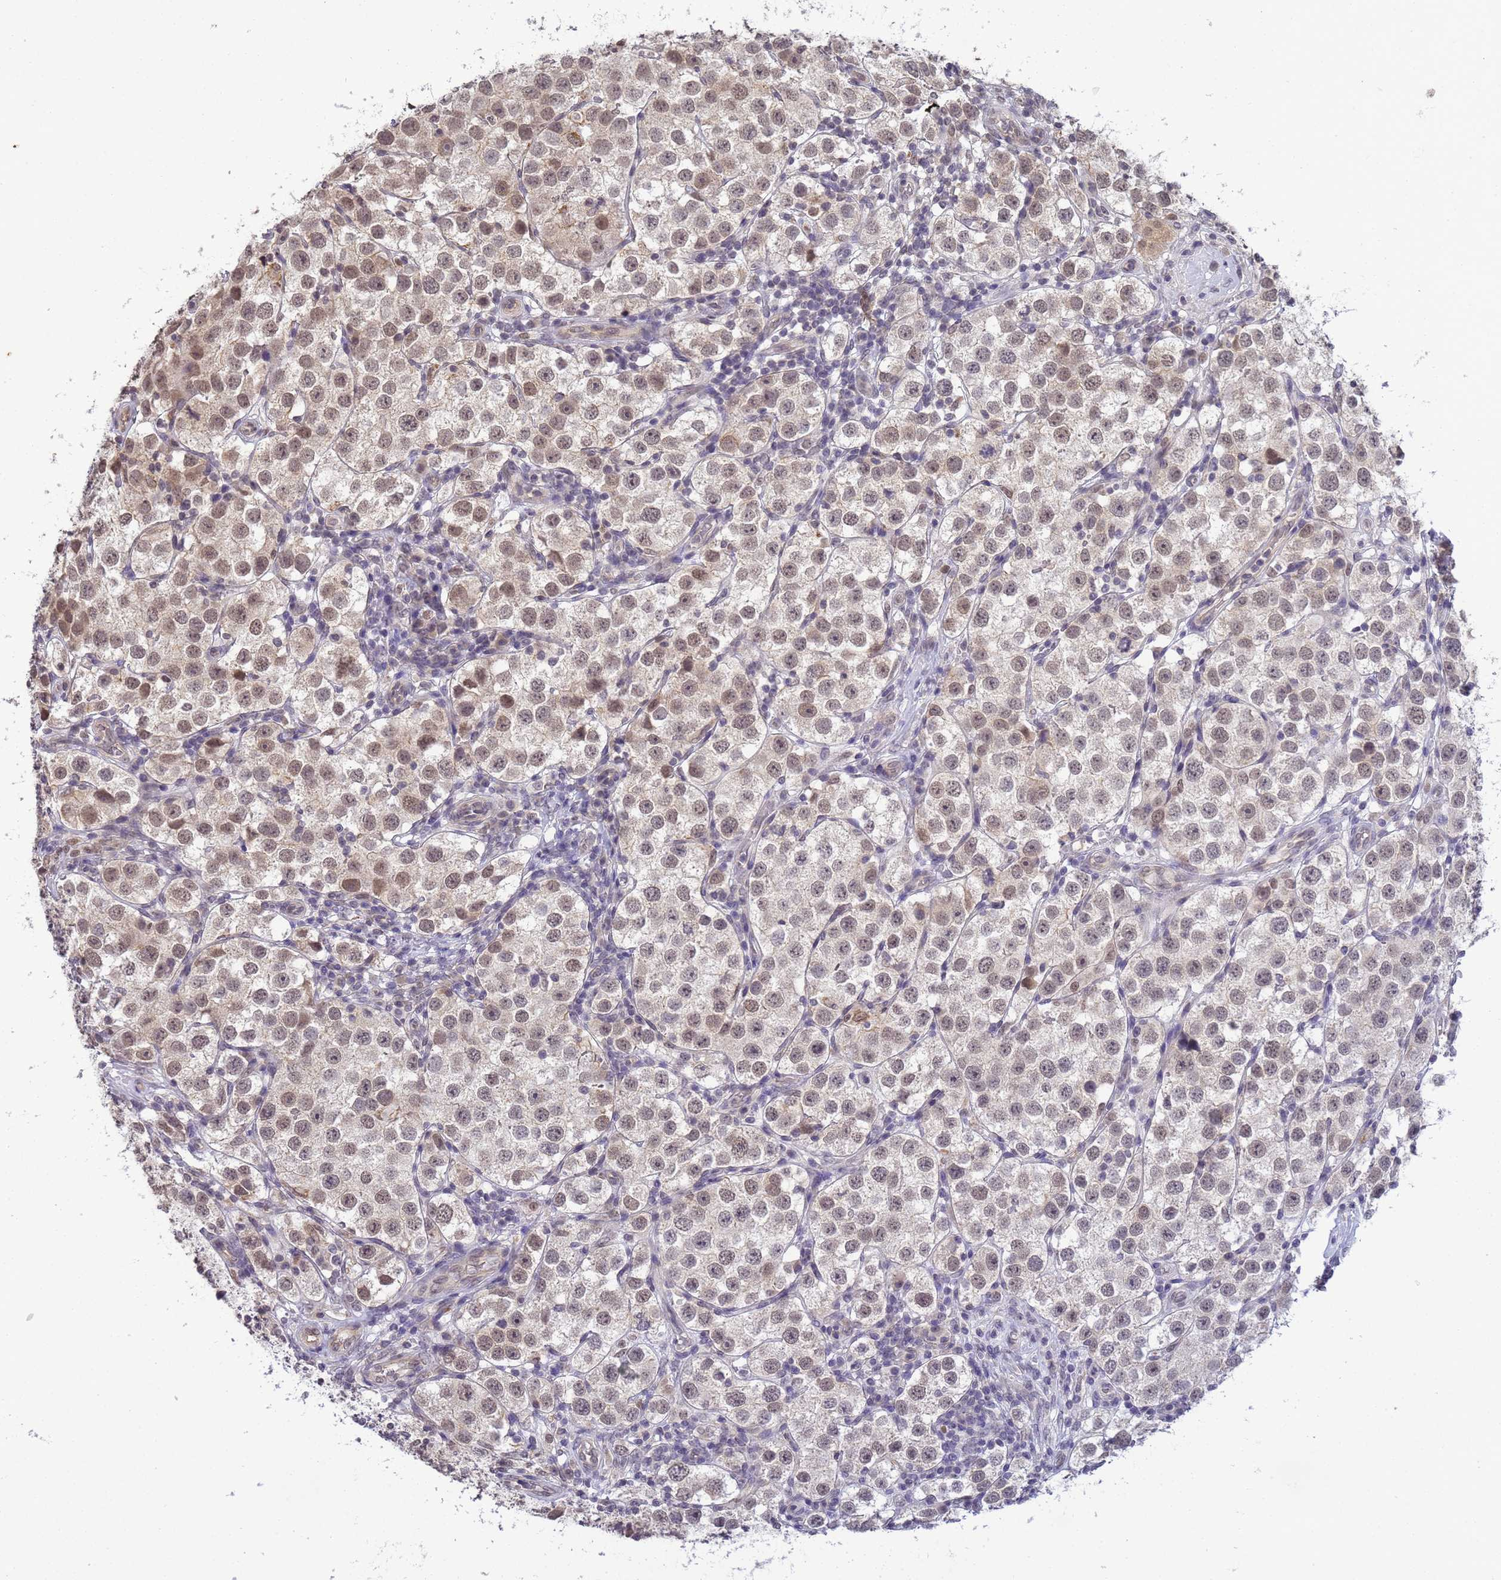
{"staining": {"intensity": "moderate", "quantity": ">75%", "location": "nuclear"}, "tissue": "testis cancer", "cell_type": "Tumor cells", "image_type": "cancer", "snomed": [{"axis": "morphology", "description": "Seminoma, NOS"}, {"axis": "topography", "description": "Testis"}], "caption": "Human testis seminoma stained for a protein (brown) displays moderate nuclear positive expression in approximately >75% of tumor cells.", "gene": "MYL7", "patient": {"sex": "male", "age": 37}}